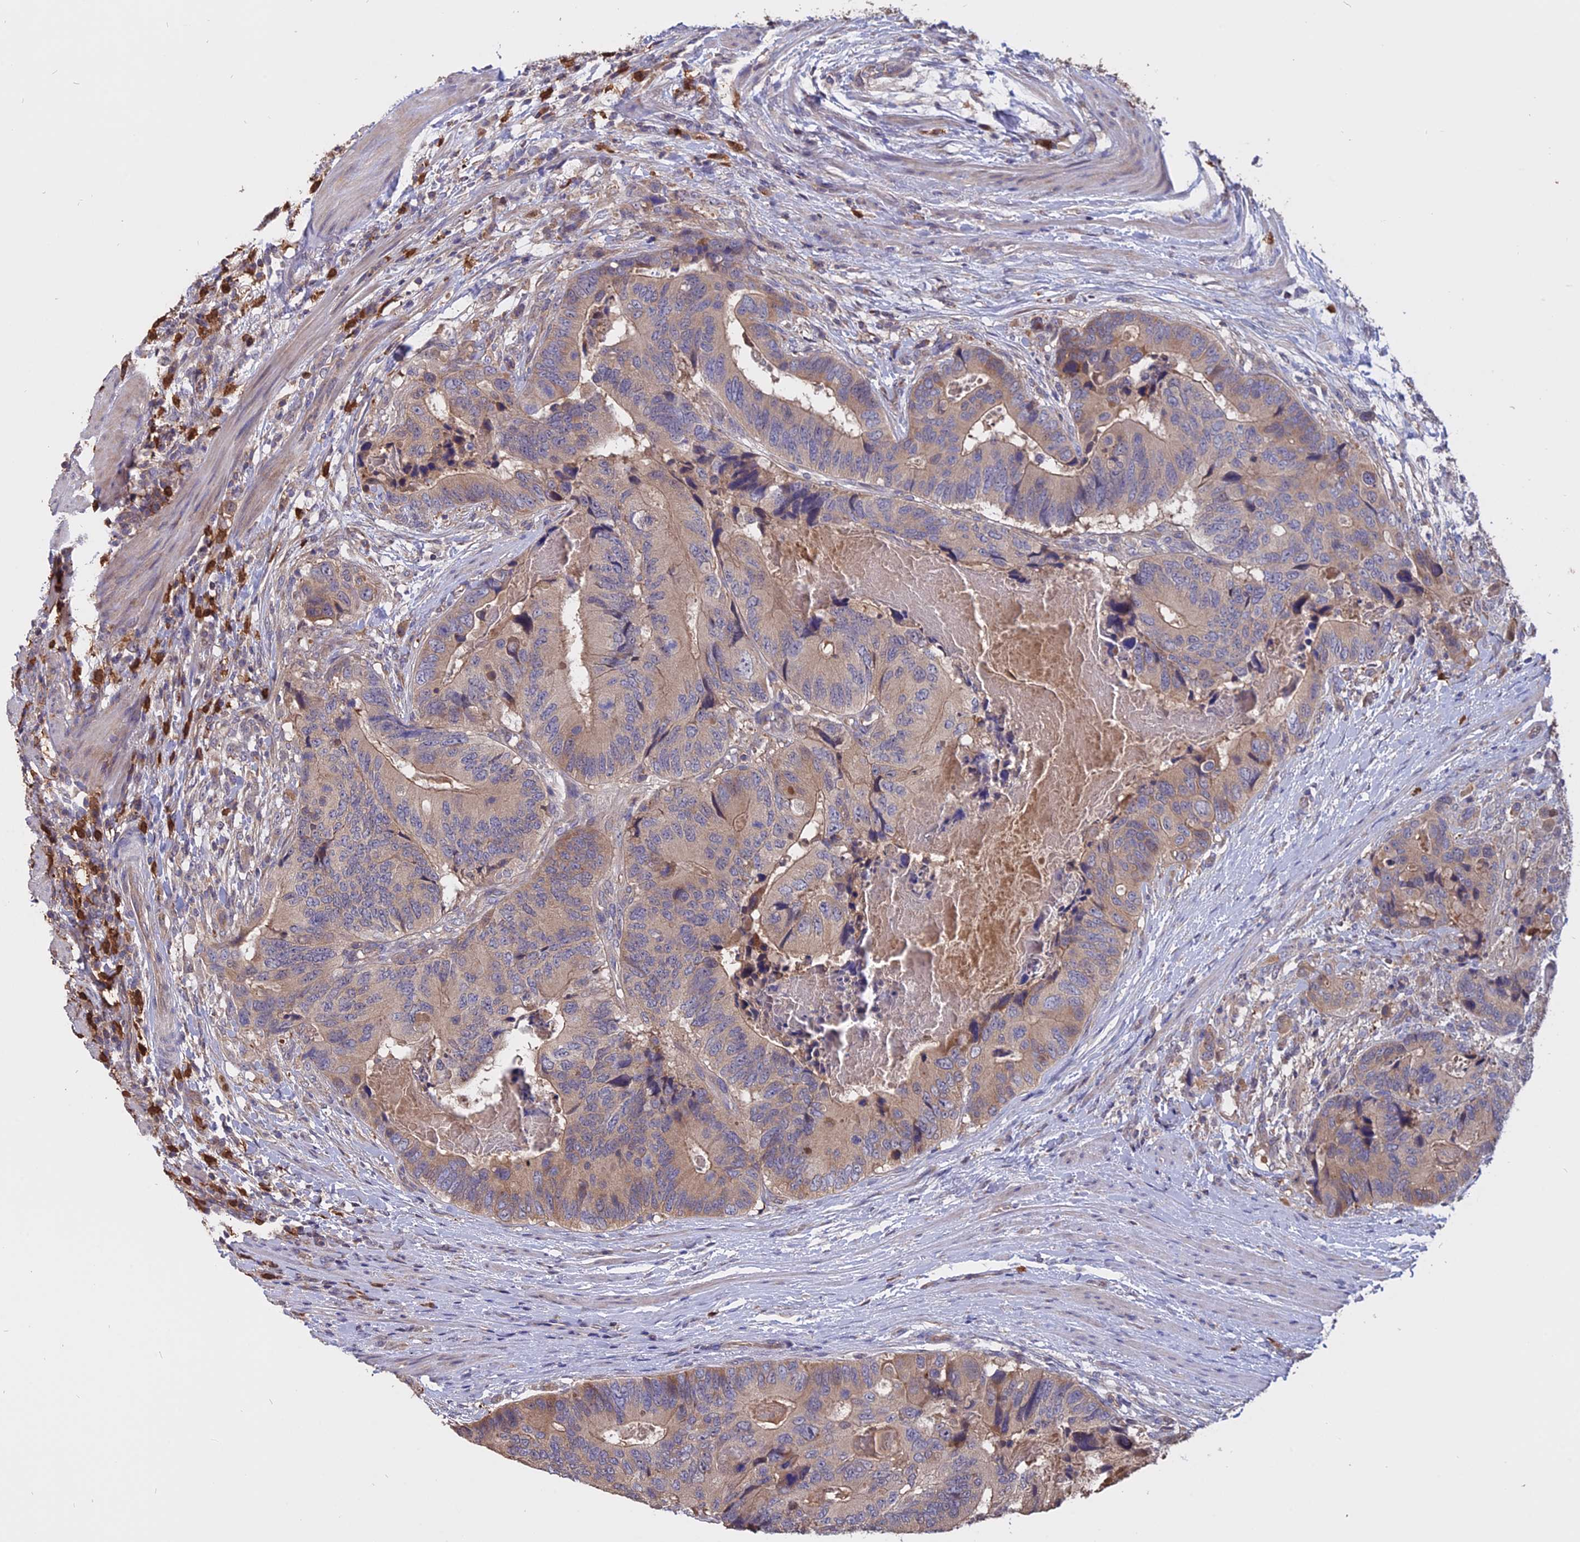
{"staining": {"intensity": "weak", "quantity": ">75%", "location": "cytoplasmic/membranous"}, "tissue": "colorectal cancer", "cell_type": "Tumor cells", "image_type": "cancer", "snomed": [{"axis": "morphology", "description": "Adenocarcinoma, NOS"}, {"axis": "topography", "description": "Colon"}], "caption": "This photomicrograph exhibits IHC staining of adenocarcinoma (colorectal), with low weak cytoplasmic/membranous staining in about >75% of tumor cells.", "gene": "CARMIL2", "patient": {"sex": "male", "age": 84}}